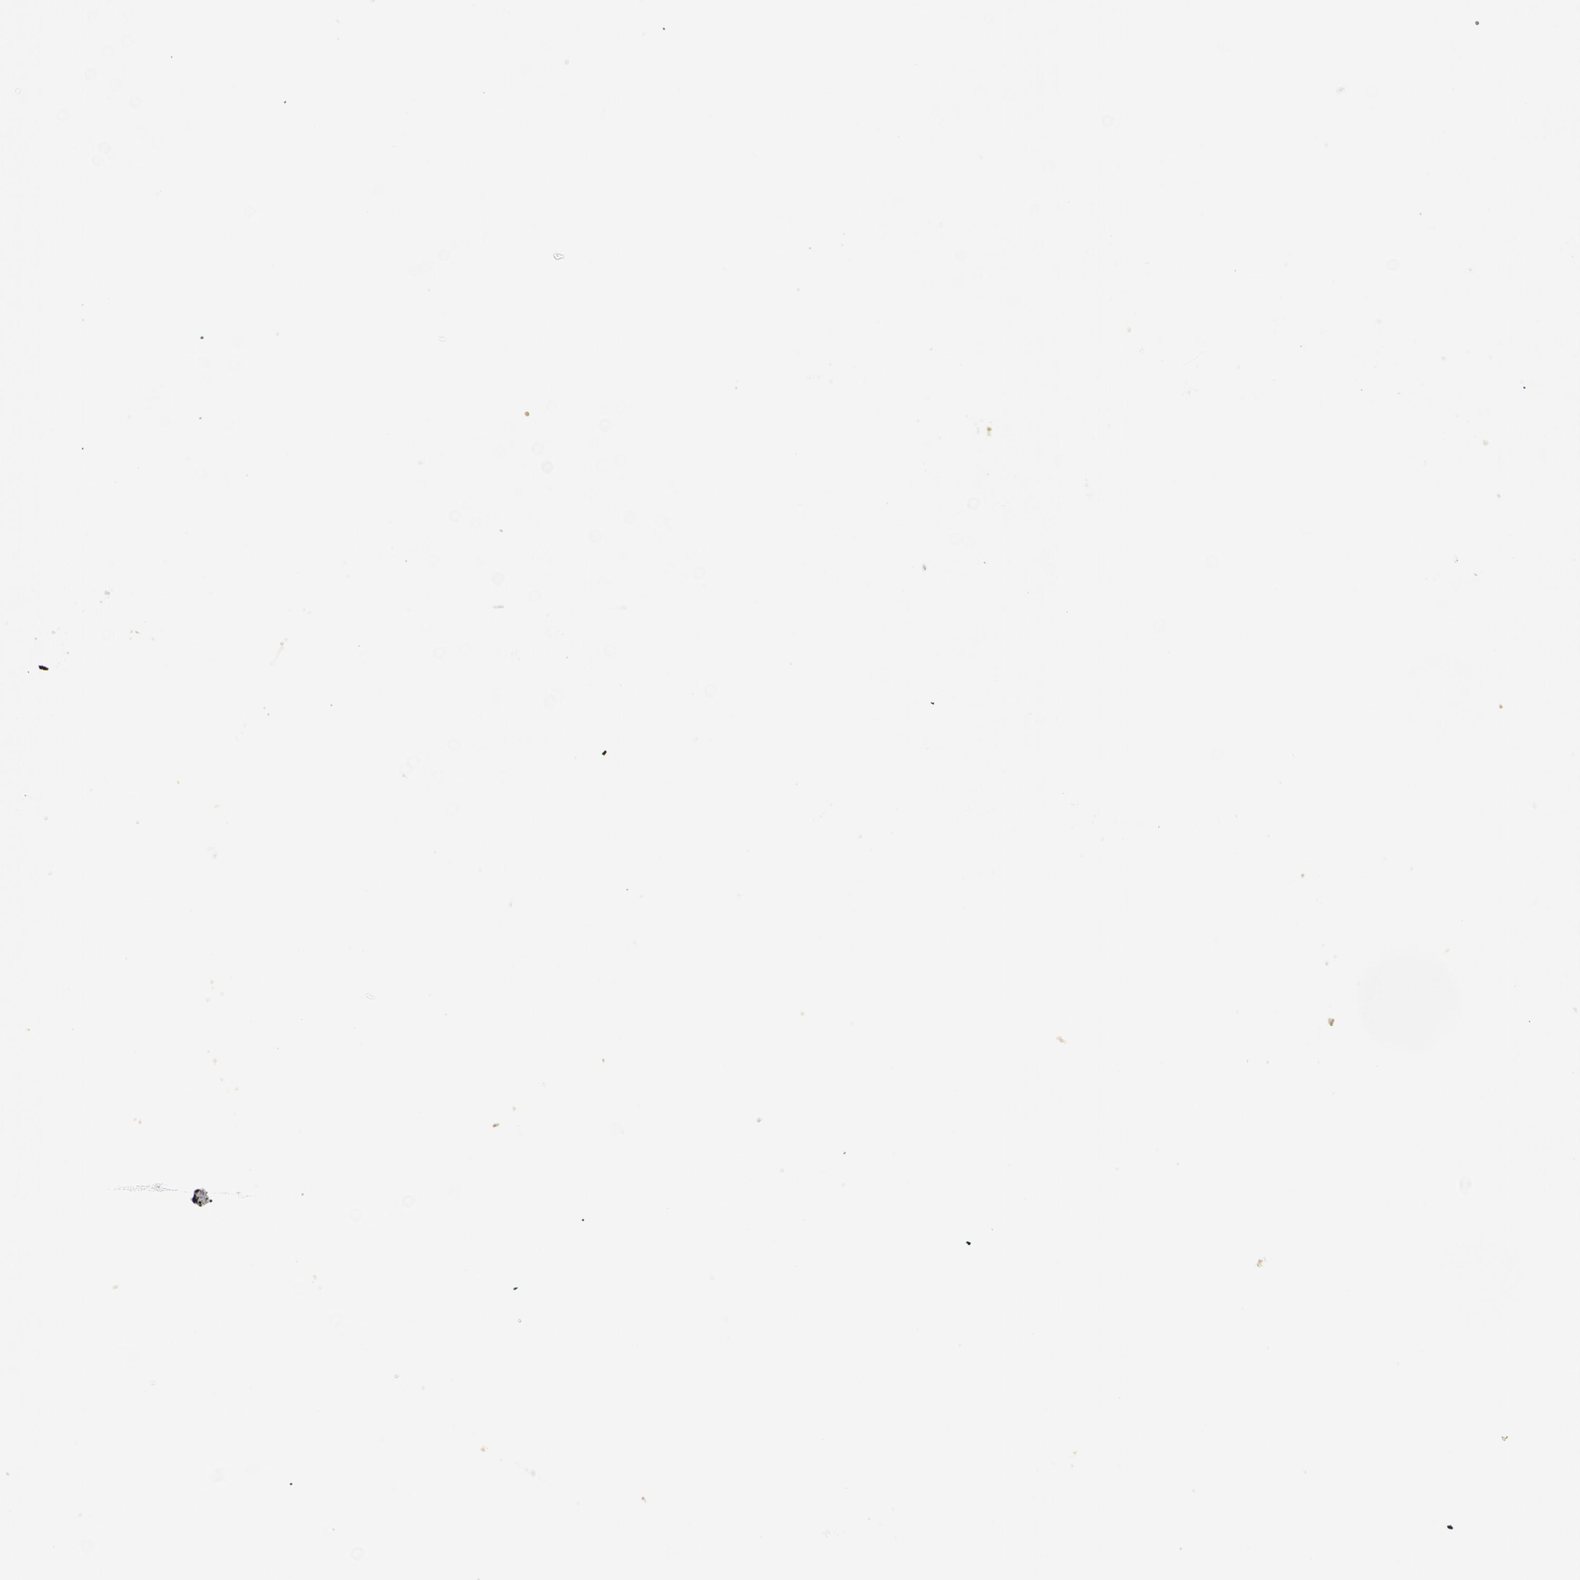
{"staining": {"intensity": "negative", "quantity": "none", "location": "none"}, "tissue": "cerebellum", "cell_type": "Cells in granular layer", "image_type": "normal", "snomed": [{"axis": "morphology", "description": "Normal tissue, NOS"}, {"axis": "topography", "description": "Cerebellum"}], "caption": "This is an immunohistochemistry micrograph of unremarkable human cerebellum. There is no positivity in cells in granular layer.", "gene": "LRG1", "patient": {"sex": "female", "age": 19}}